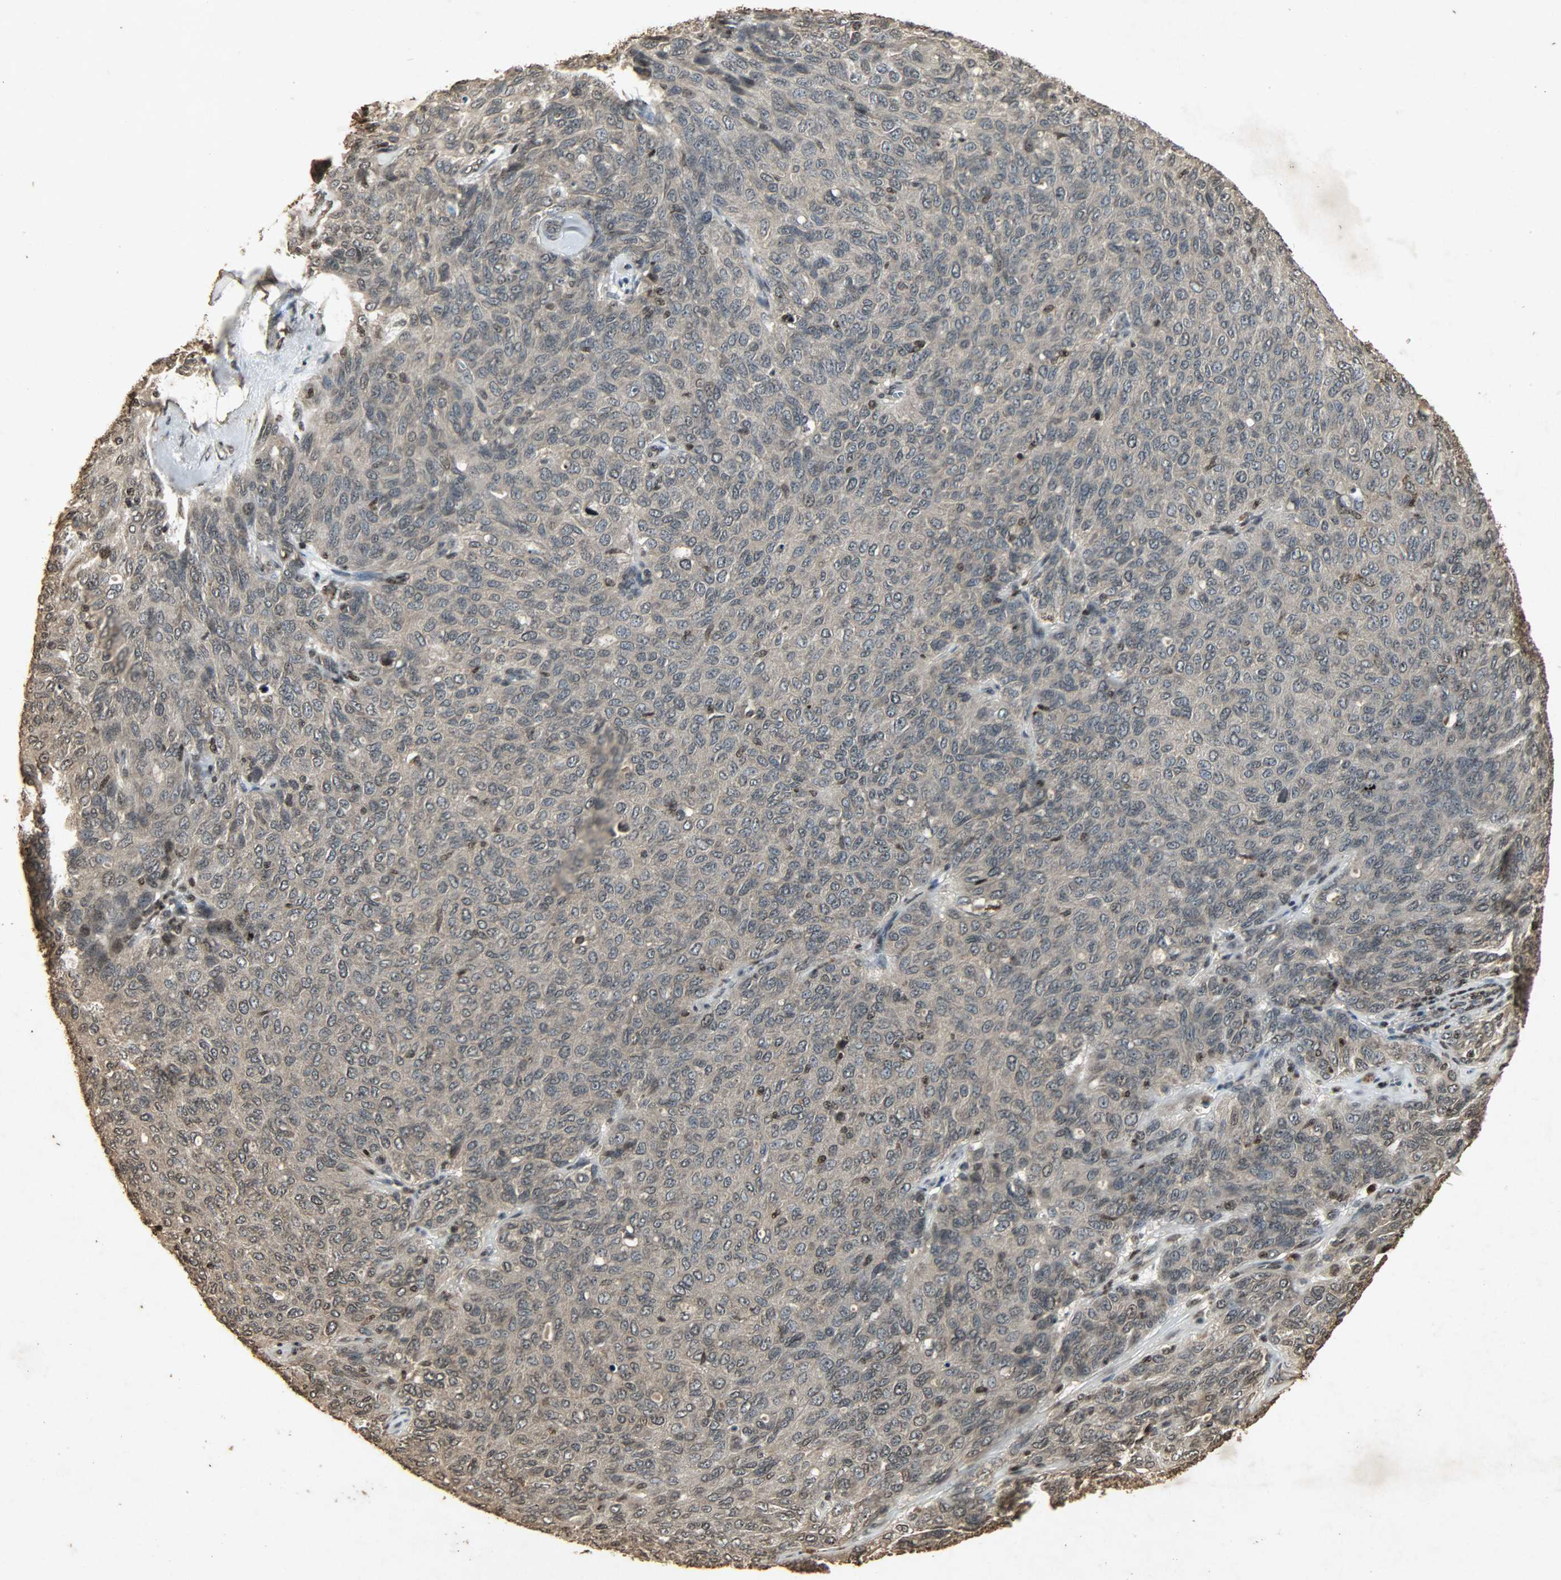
{"staining": {"intensity": "weak", "quantity": ">75%", "location": "cytoplasmic/membranous,nuclear"}, "tissue": "ovarian cancer", "cell_type": "Tumor cells", "image_type": "cancer", "snomed": [{"axis": "morphology", "description": "Carcinoma, endometroid"}, {"axis": "topography", "description": "Ovary"}], "caption": "Protein analysis of ovarian endometroid carcinoma tissue displays weak cytoplasmic/membranous and nuclear expression in about >75% of tumor cells.", "gene": "PPP3R1", "patient": {"sex": "female", "age": 60}}